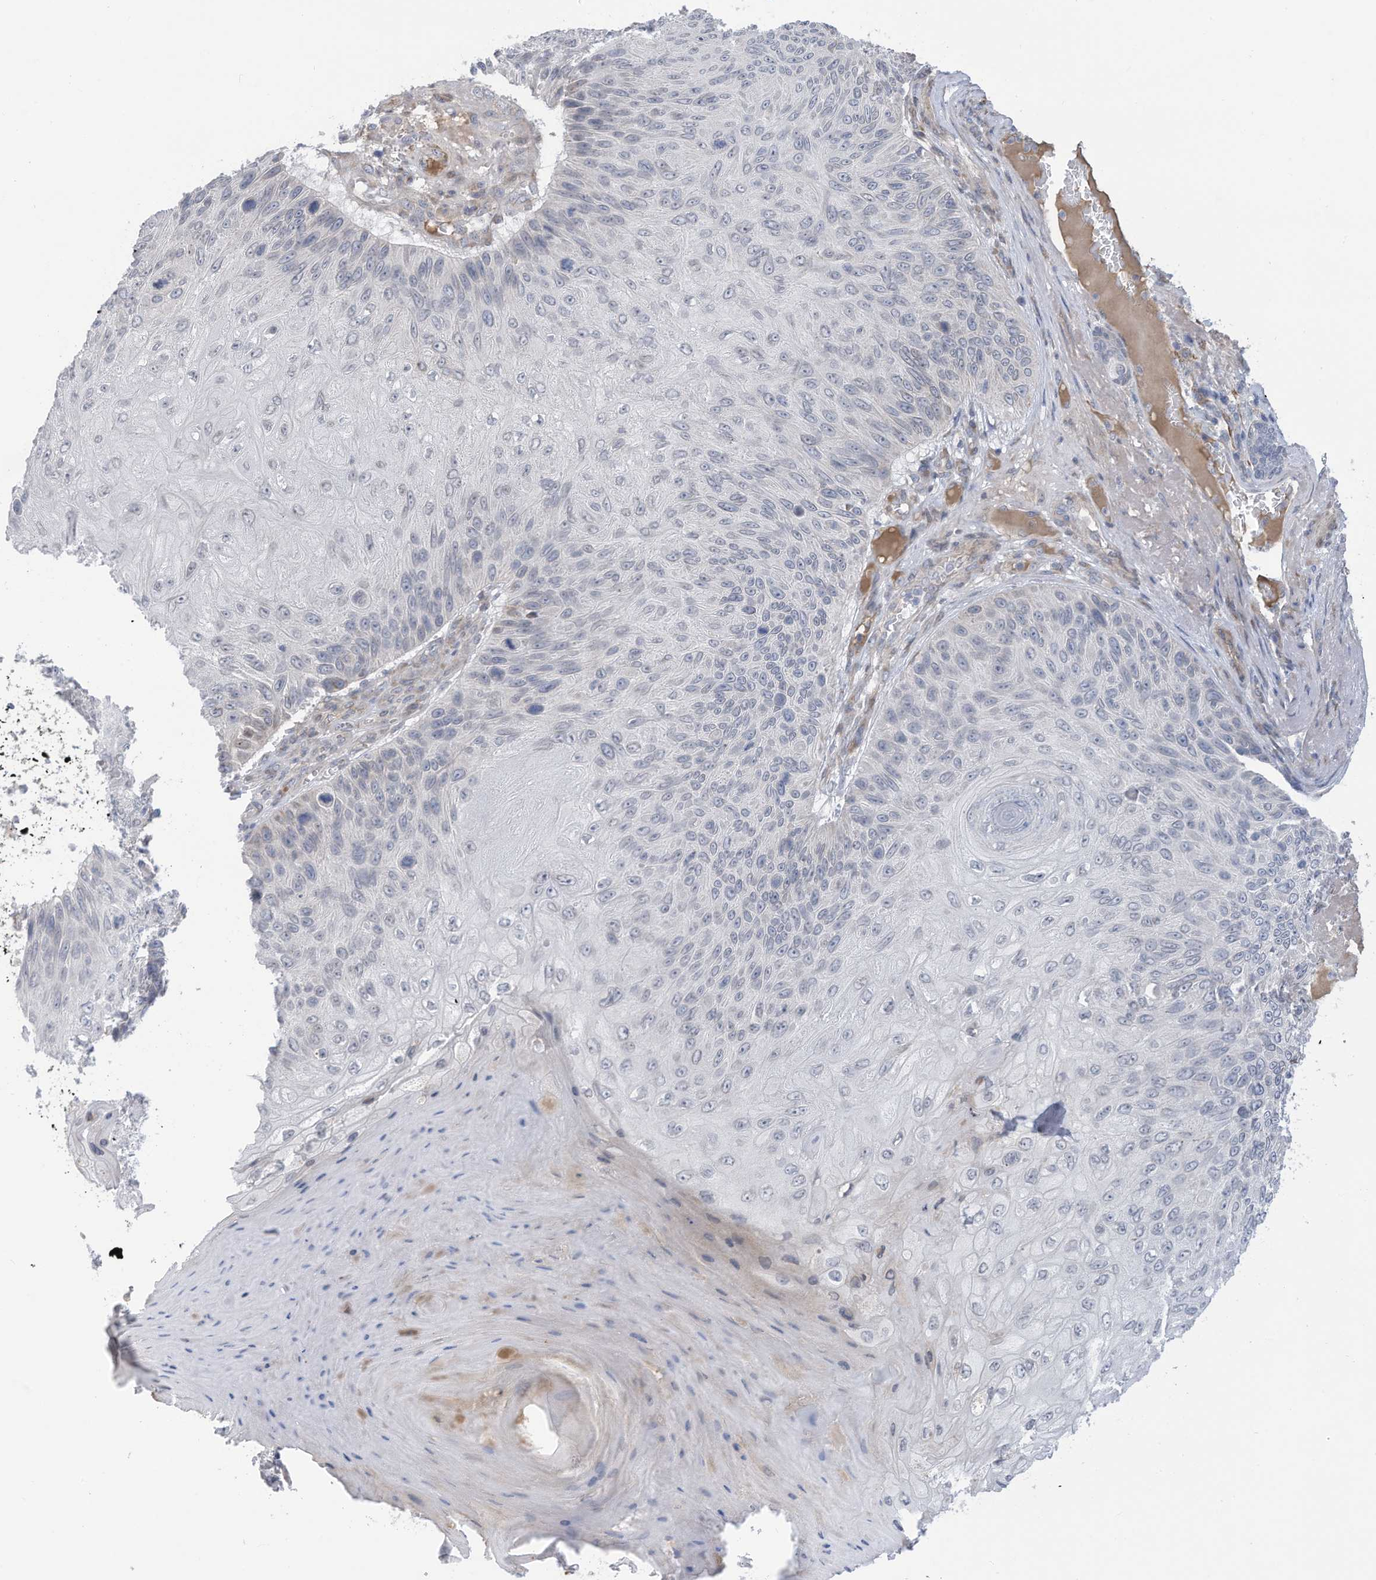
{"staining": {"intensity": "negative", "quantity": "none", "location": "none"}, "tissue": "skin cancer", "cell_type": "Tumor cells", "image_type": "cancer", "snomed": [{"axis": "morphology", "description": "Squamous cell carcinoma, NOS"}, {"axis": "topography", "description": "Skin"}], "caption": "Protein analysis of skin squamous cell carcinoma demonstrates no significant positivity in tumor cells.", "gene": "ZNF292", "patient": {"sex": "female", "age": 88}}